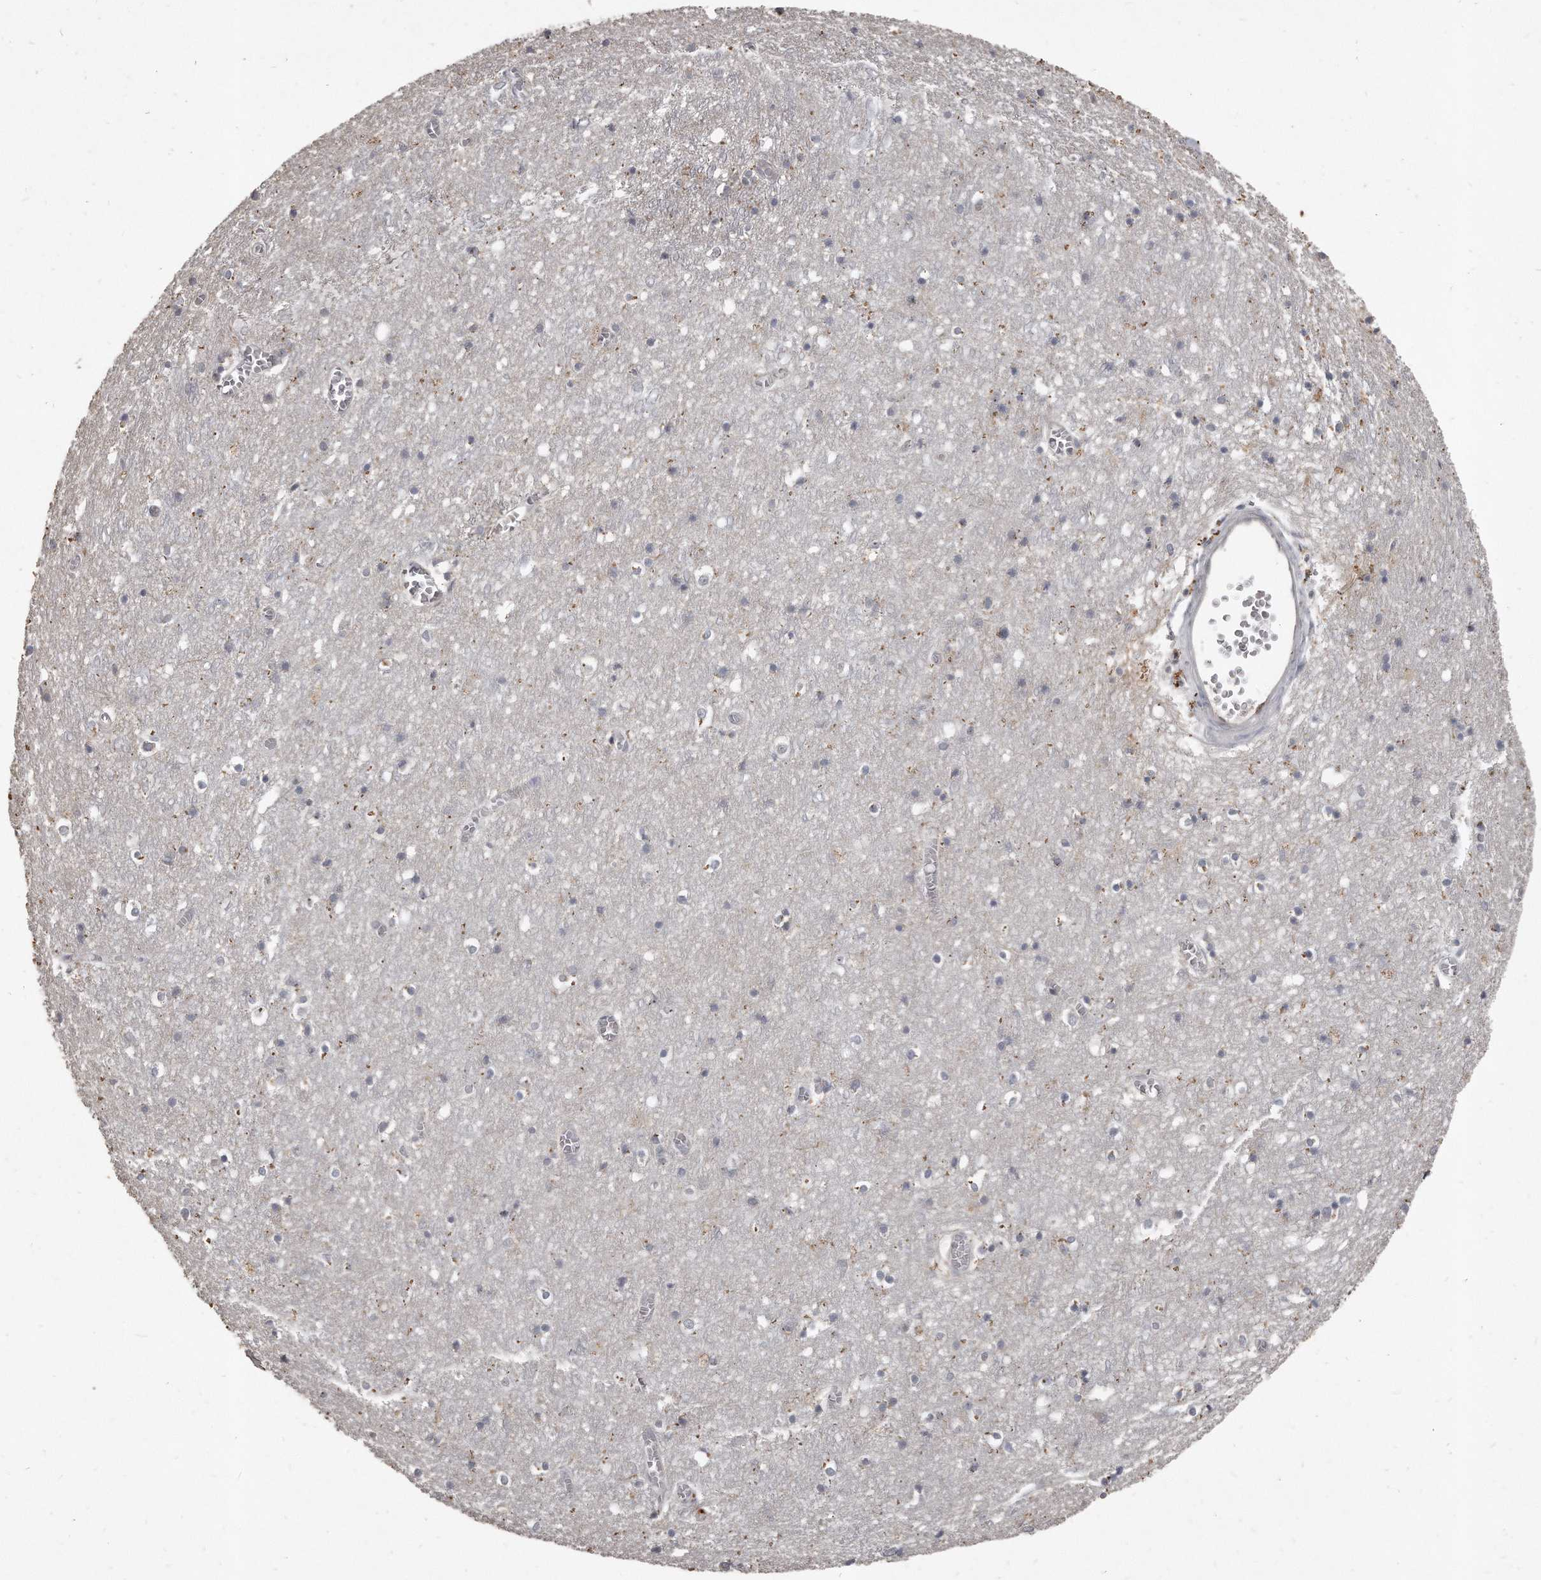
{"staining": {"intensity": "negative", "quantity": "none", "location": "none"}, "tissue": "cerebral cortex", "cell_type": "Endothelial cells", "image_type": "normal", "snomed": [{"axis": "morphology", "description": "Normal tissue, NOS"}, {"axis": "topography", "description": "Cerebral cortex"}], "caption": "This photomicrograph is of normal cerebral cortex stained with IHC to label a protein in brown with the nuclei are counter-stained blue. There is no positivity in endothelial cells.", "gene": "GCH1", "patient": {"sex": "female", "age": 64}}